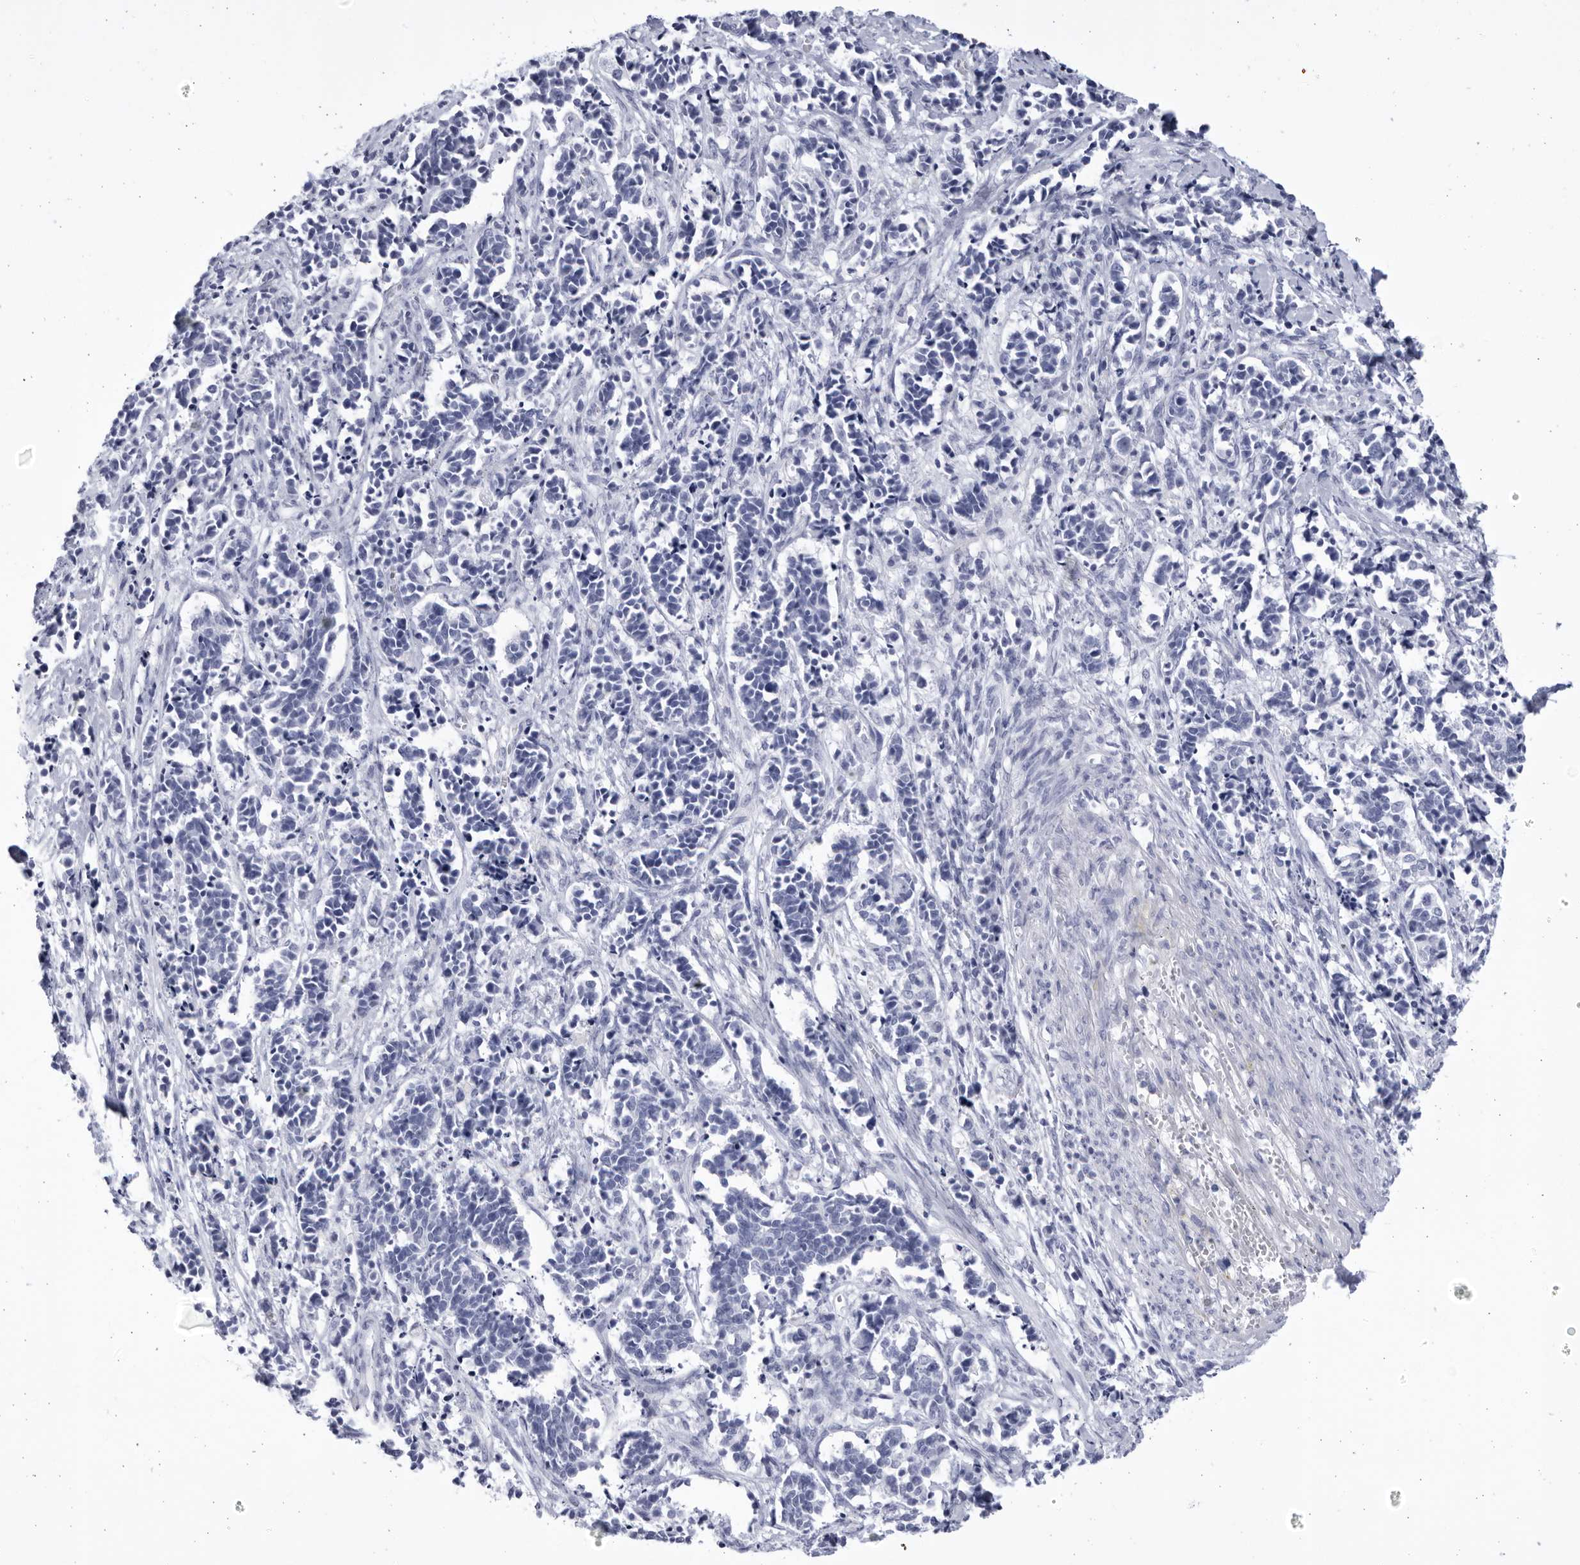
{"staining": {"intensity": "negative", "quantity": "none", "location": "none"}, "tissue": "cervical cancer", "cell_type": "Tumor cells", "image_type": "cancer", "snomed": [{"axis": "morphology", "description": "Normal tissue, NOS"}, {"axis": "morphology", "description": "Squamous cell carcinoma, NOS"}, {"axis": "topography", "description": "Cervix"}], "caption": "Tumor cells are negative for protein expression in human squamous cell carcinoma (cervical). The staining was performed using DAB to visualize the protein expression in brown, while the nuclei were stained in blue with hematoxylin (Magnification: 20x).", "gene": "CCDC181", "patient": {"sex": "female", "age": 35}}